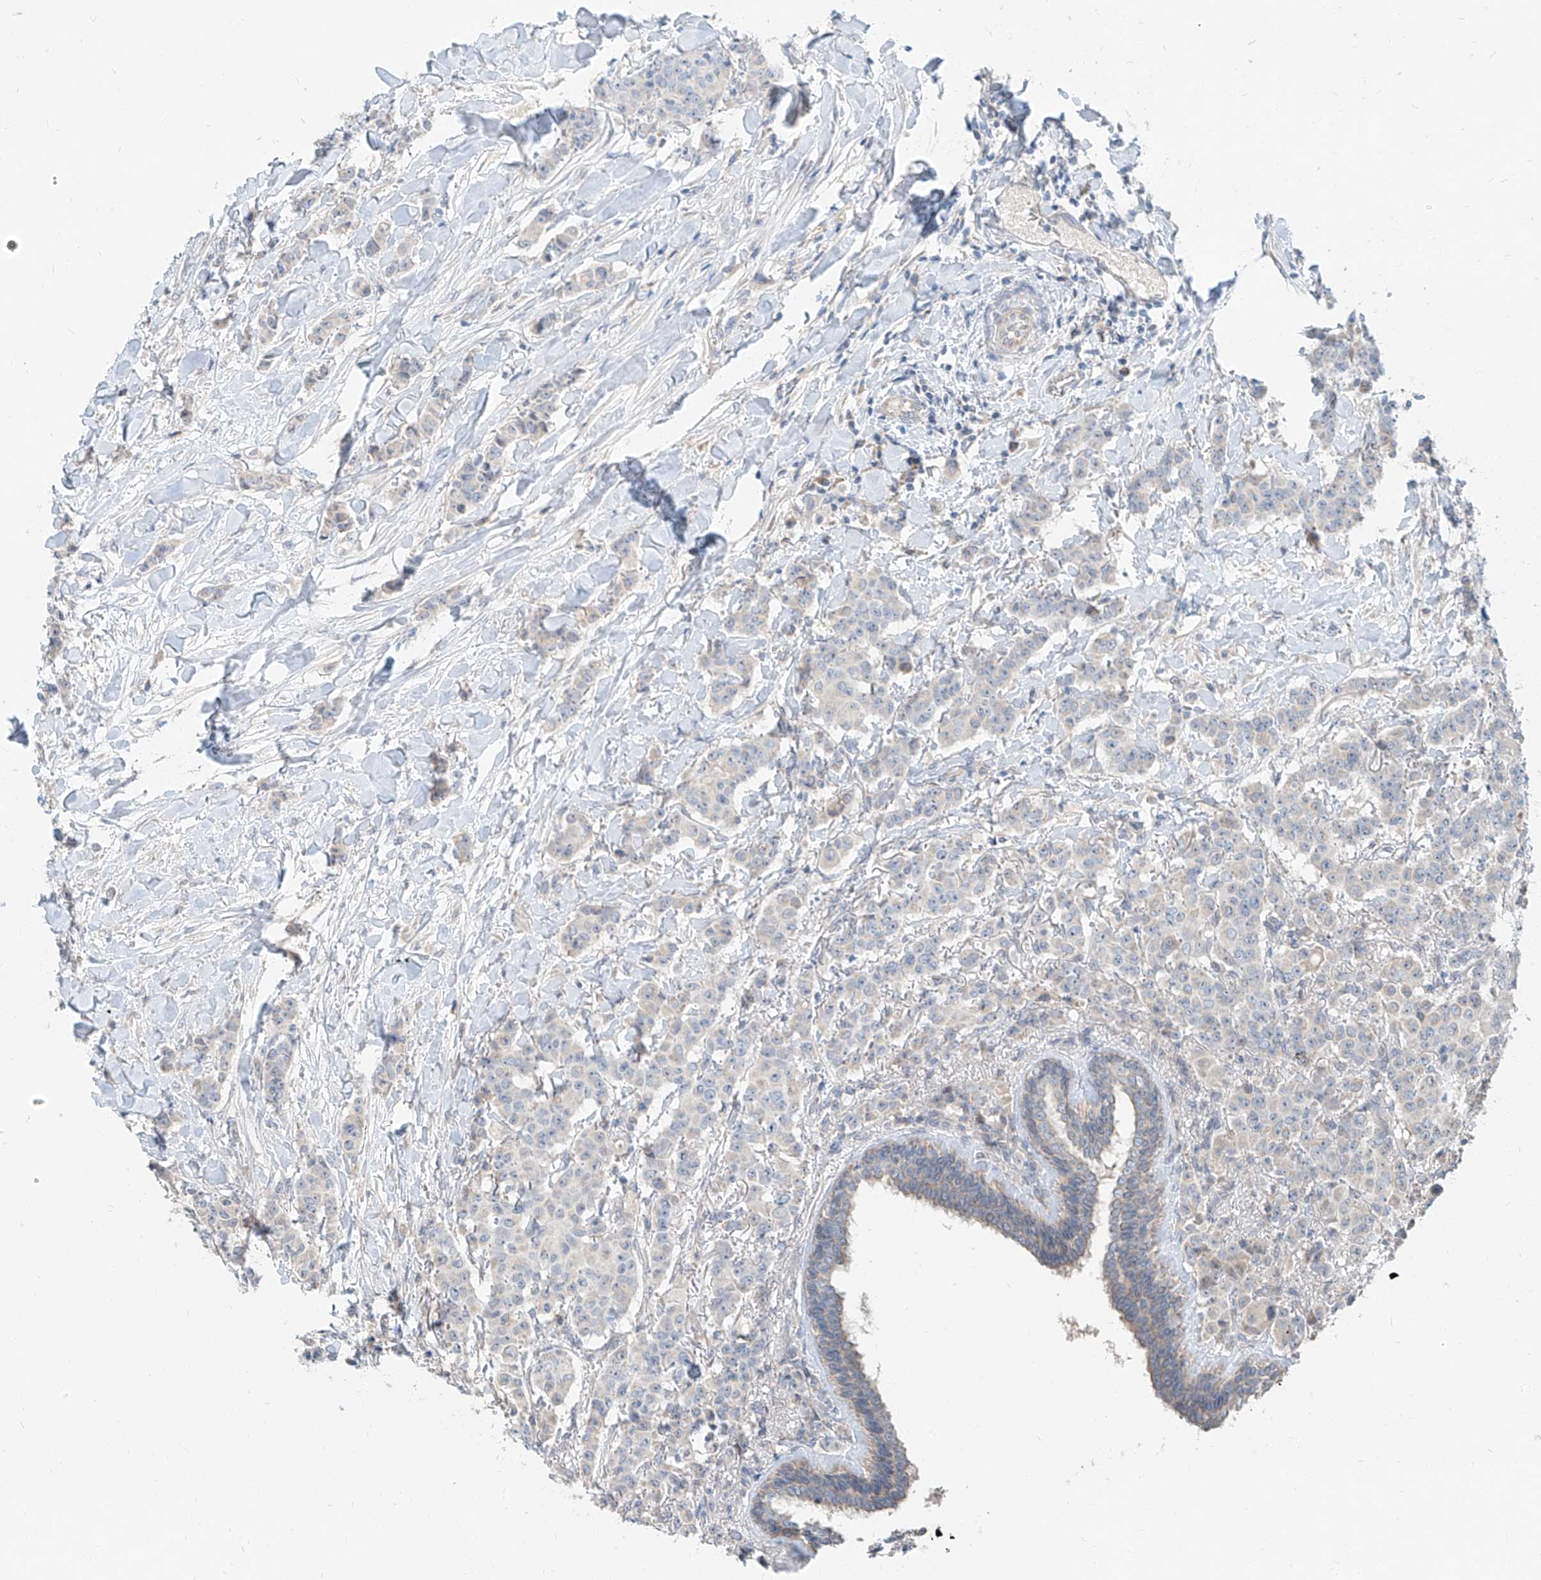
{"staining": {"intensity": "negative", "quantity": "none", "location": "none"}, "tissue": "breast cancer", "cell_type": "Tumor cells", "image_type": "cancer", "snomed": [{"axis": "morphology", "description": "Duct carcinoma"}, {"axis": "topography", "description": "Breast"}], "caption": "This is a histopathology image of immunohistochemistry staining of breast cancer (intraductal carcinoma), which shows no staining in tumor cells.", "gene": "STX19", "patient": {"sex": "female", "age": 40}}